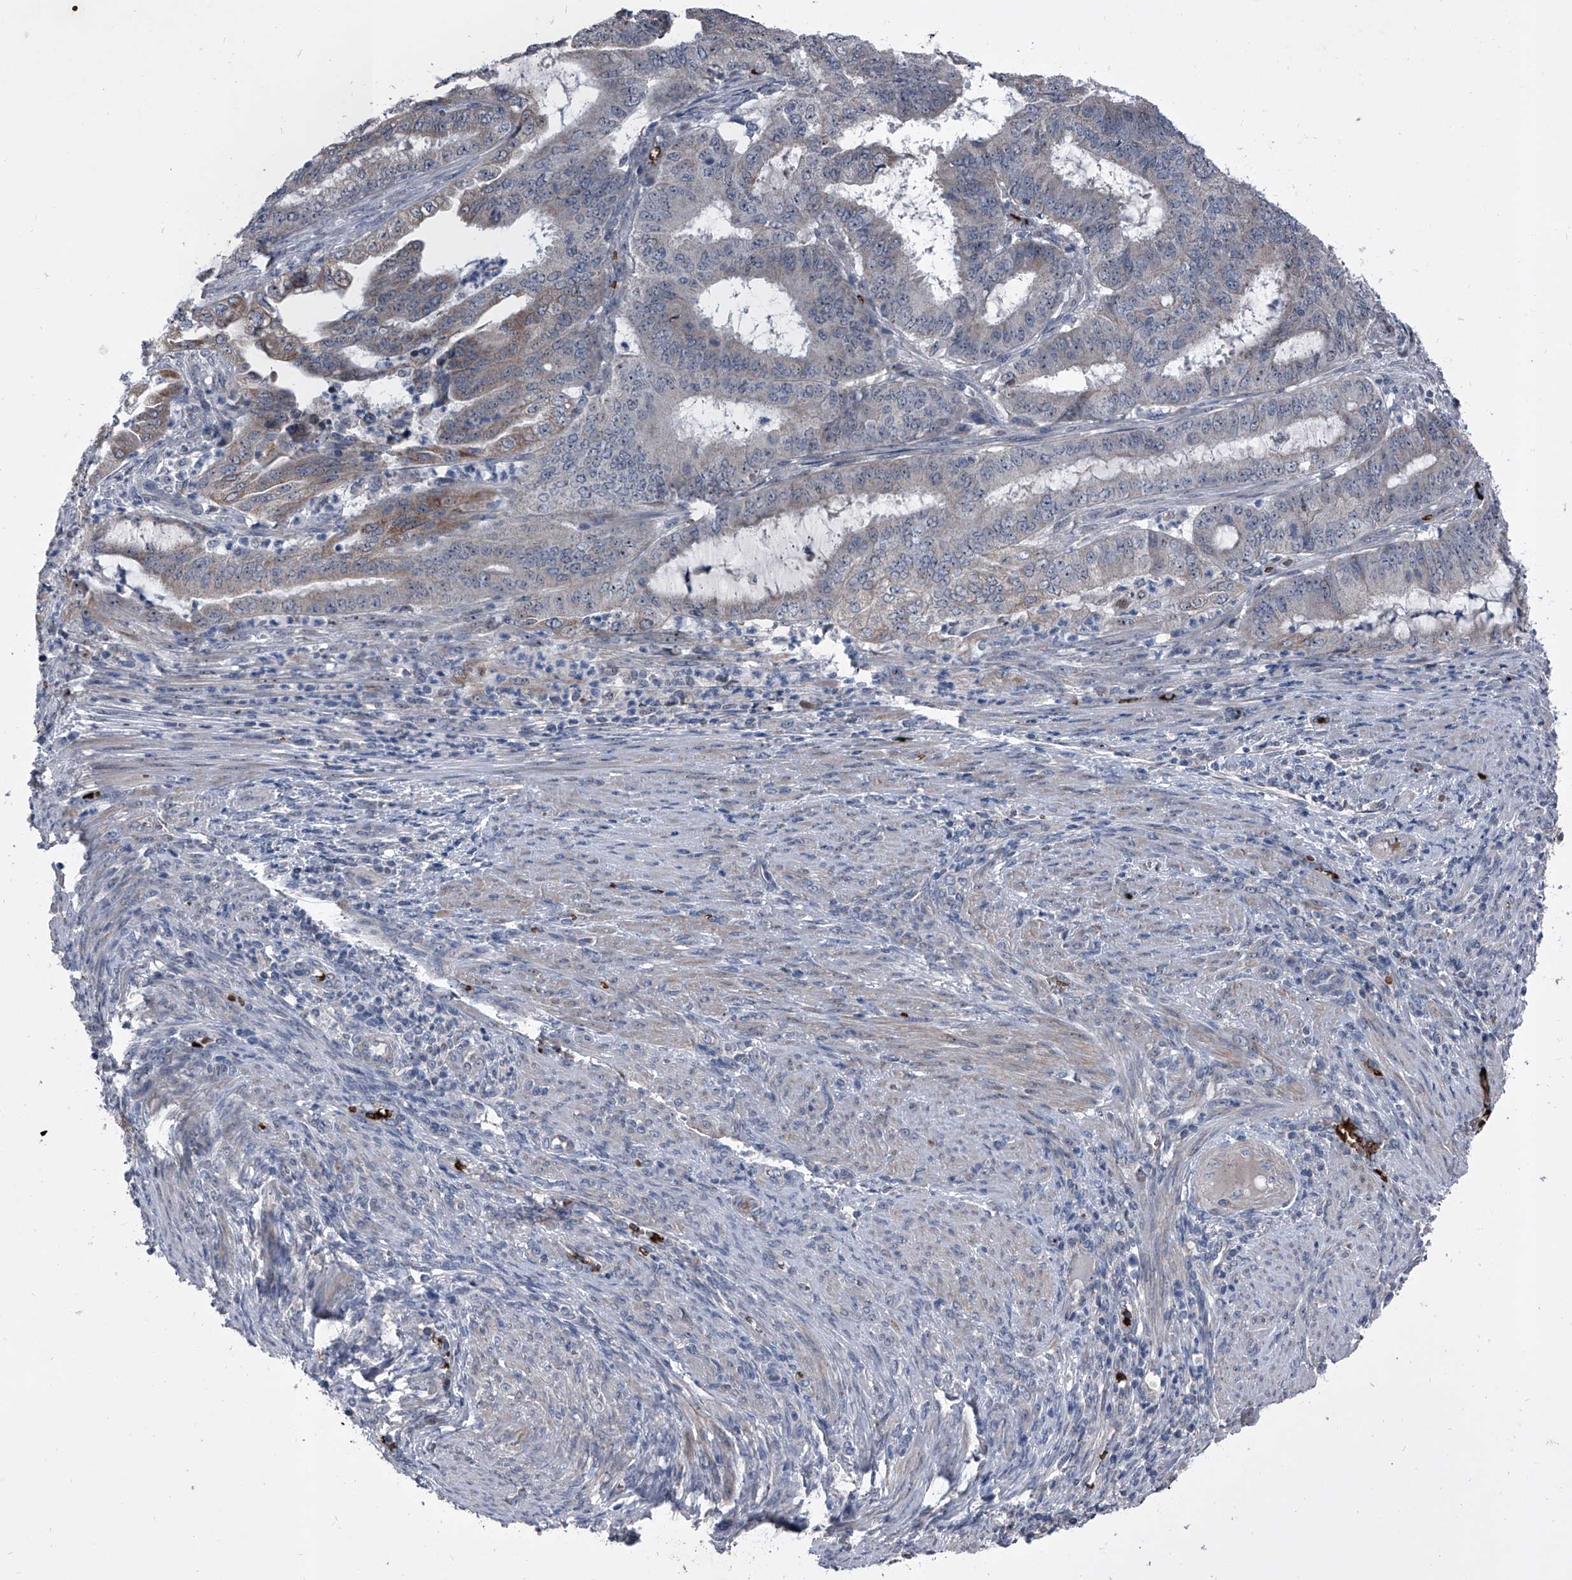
{"staining": {"intensity": "weak", "quantity": "<25%", "location": "cytoplasmic/membranous,nuclear"}, "tissue": "endometrial cancer", "cell_type": "Tumor cells", "image_type": "cancer", "snomed": [{"axis": "morphology", "description": "Adenocarcinoma, NOS"}, {"axis": "topography", "description": "Endometrium"}], "caption": "Immunohistochemistry image of neoplastic tissue: human endometrial cancer (adenocarcinoma) stained with DAB (3,3'-diaminobenzidine) shows no significant protein expression in tumor cells.", "gene": "CEP85L", "patient": {"sex": "female", "age": 51}}